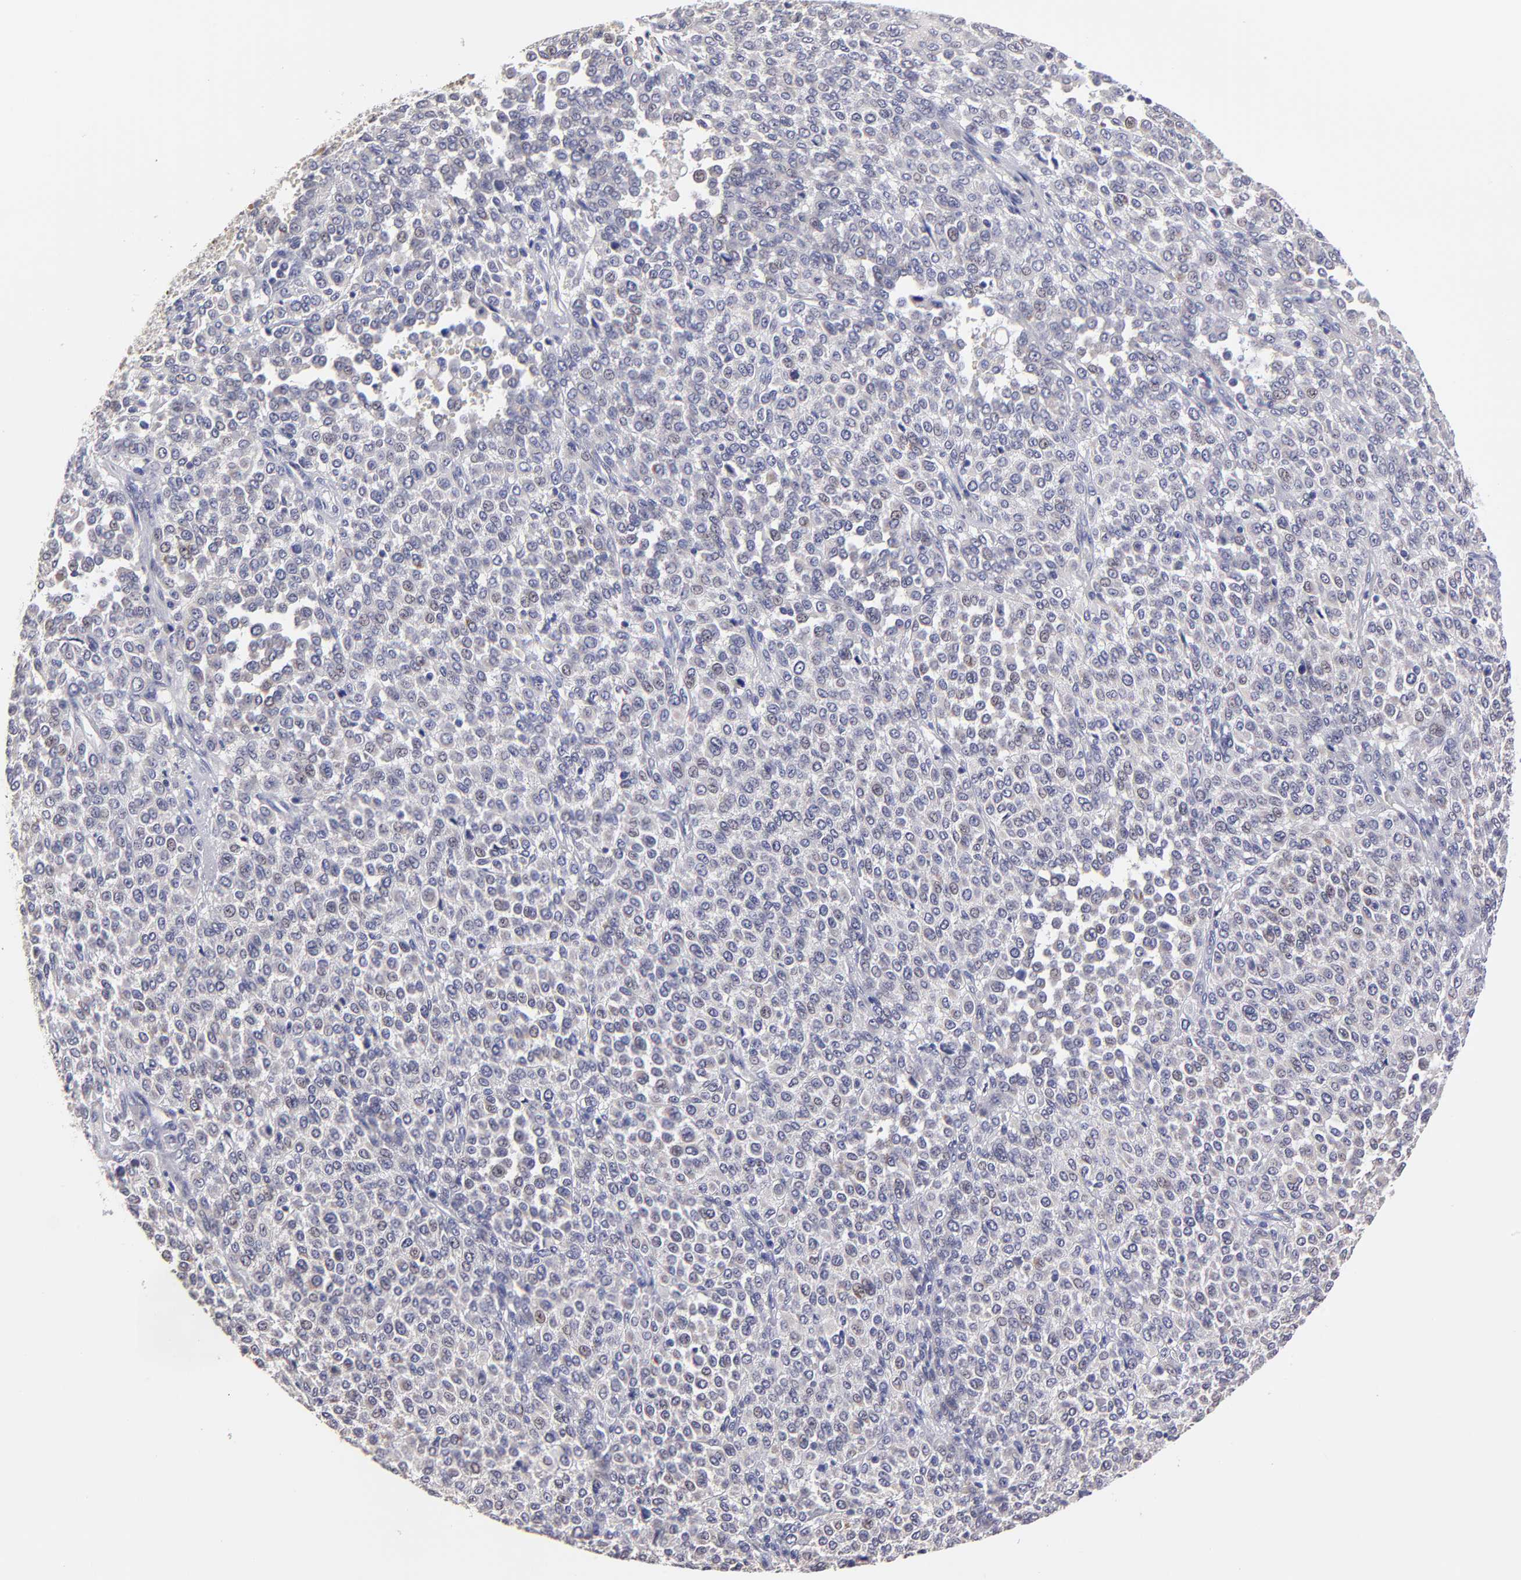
{"staining": {"intensity": "negative", "quantity": "none", "location": "none"}, "tissue": "melanoma", "cell_type": "Tumor cells", "image_type": "cancer", "snomed": [{"axis": "morphology", "description": "Malignant melanoma, Metastatic site"}, {"axis": "topography", "description": "Pancreas"}], "caption": "The immunohistochemistry micrograph has no significant staining in tumor cells of malignant melanoma (metastatic site) tissue.", "gene": "BTG2", "patient": {"sex": "female", "age": 30}}